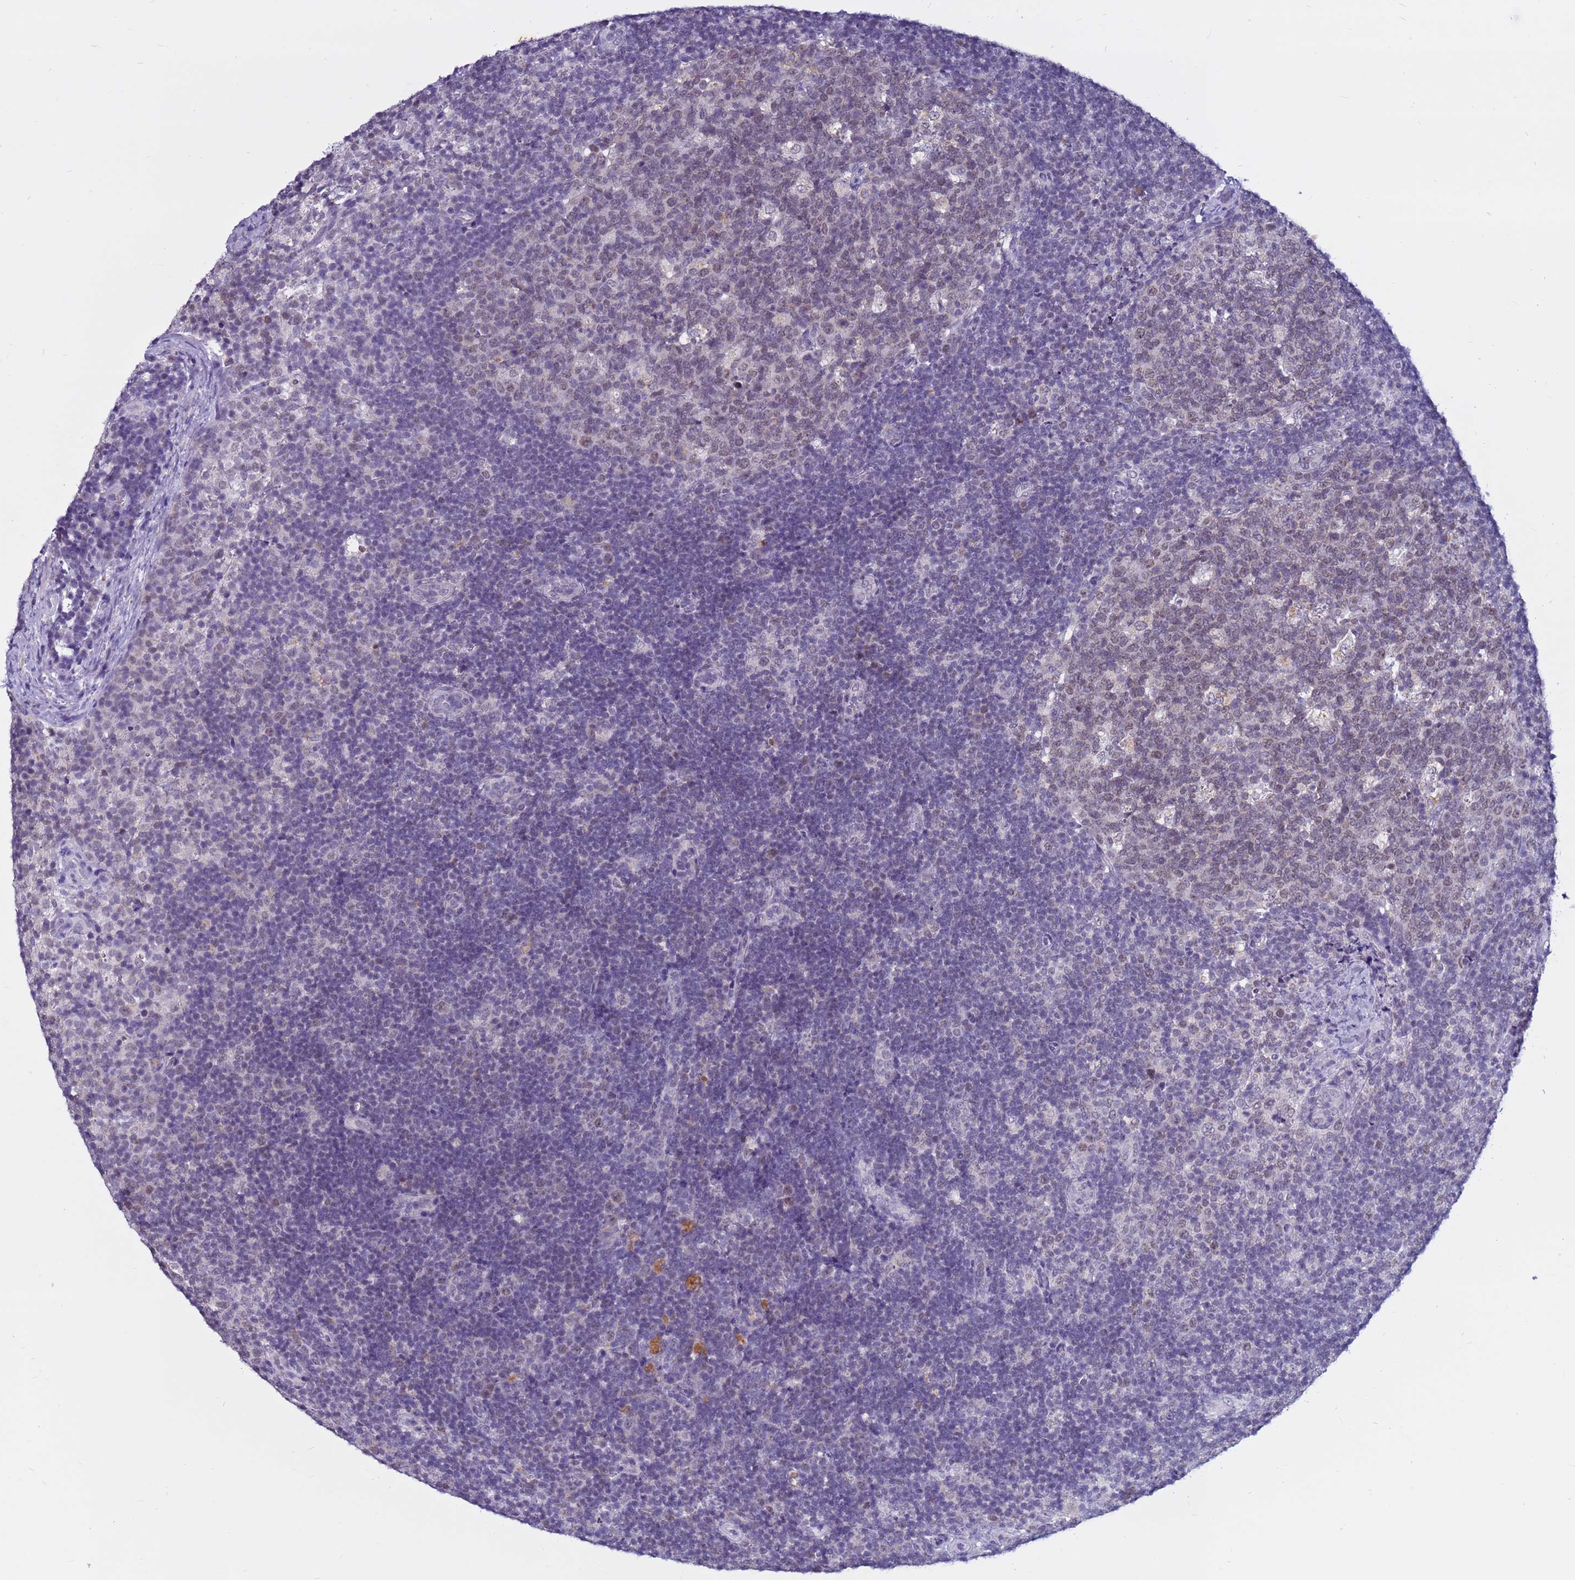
{"staining": {"intensity": "weak", "quantity": "25%-75%", "location": "nuclear"}, "tissue": "lymph node", "cell_type": "Germinal center cells", "image_type": "normal", "snomed": [{"axis": "morphology", "description": "Normal tissue, NOS"}, {"axis": "topography", "description": "Lymph node"}], "caption": "Immunohistochemistry of normal human lymph node displays low levels of weak nuclear expression in about 25%-75% of germinal center cells.", "gene": "CDK2AP2", "patient": {"sex": "female", "age": 31}}